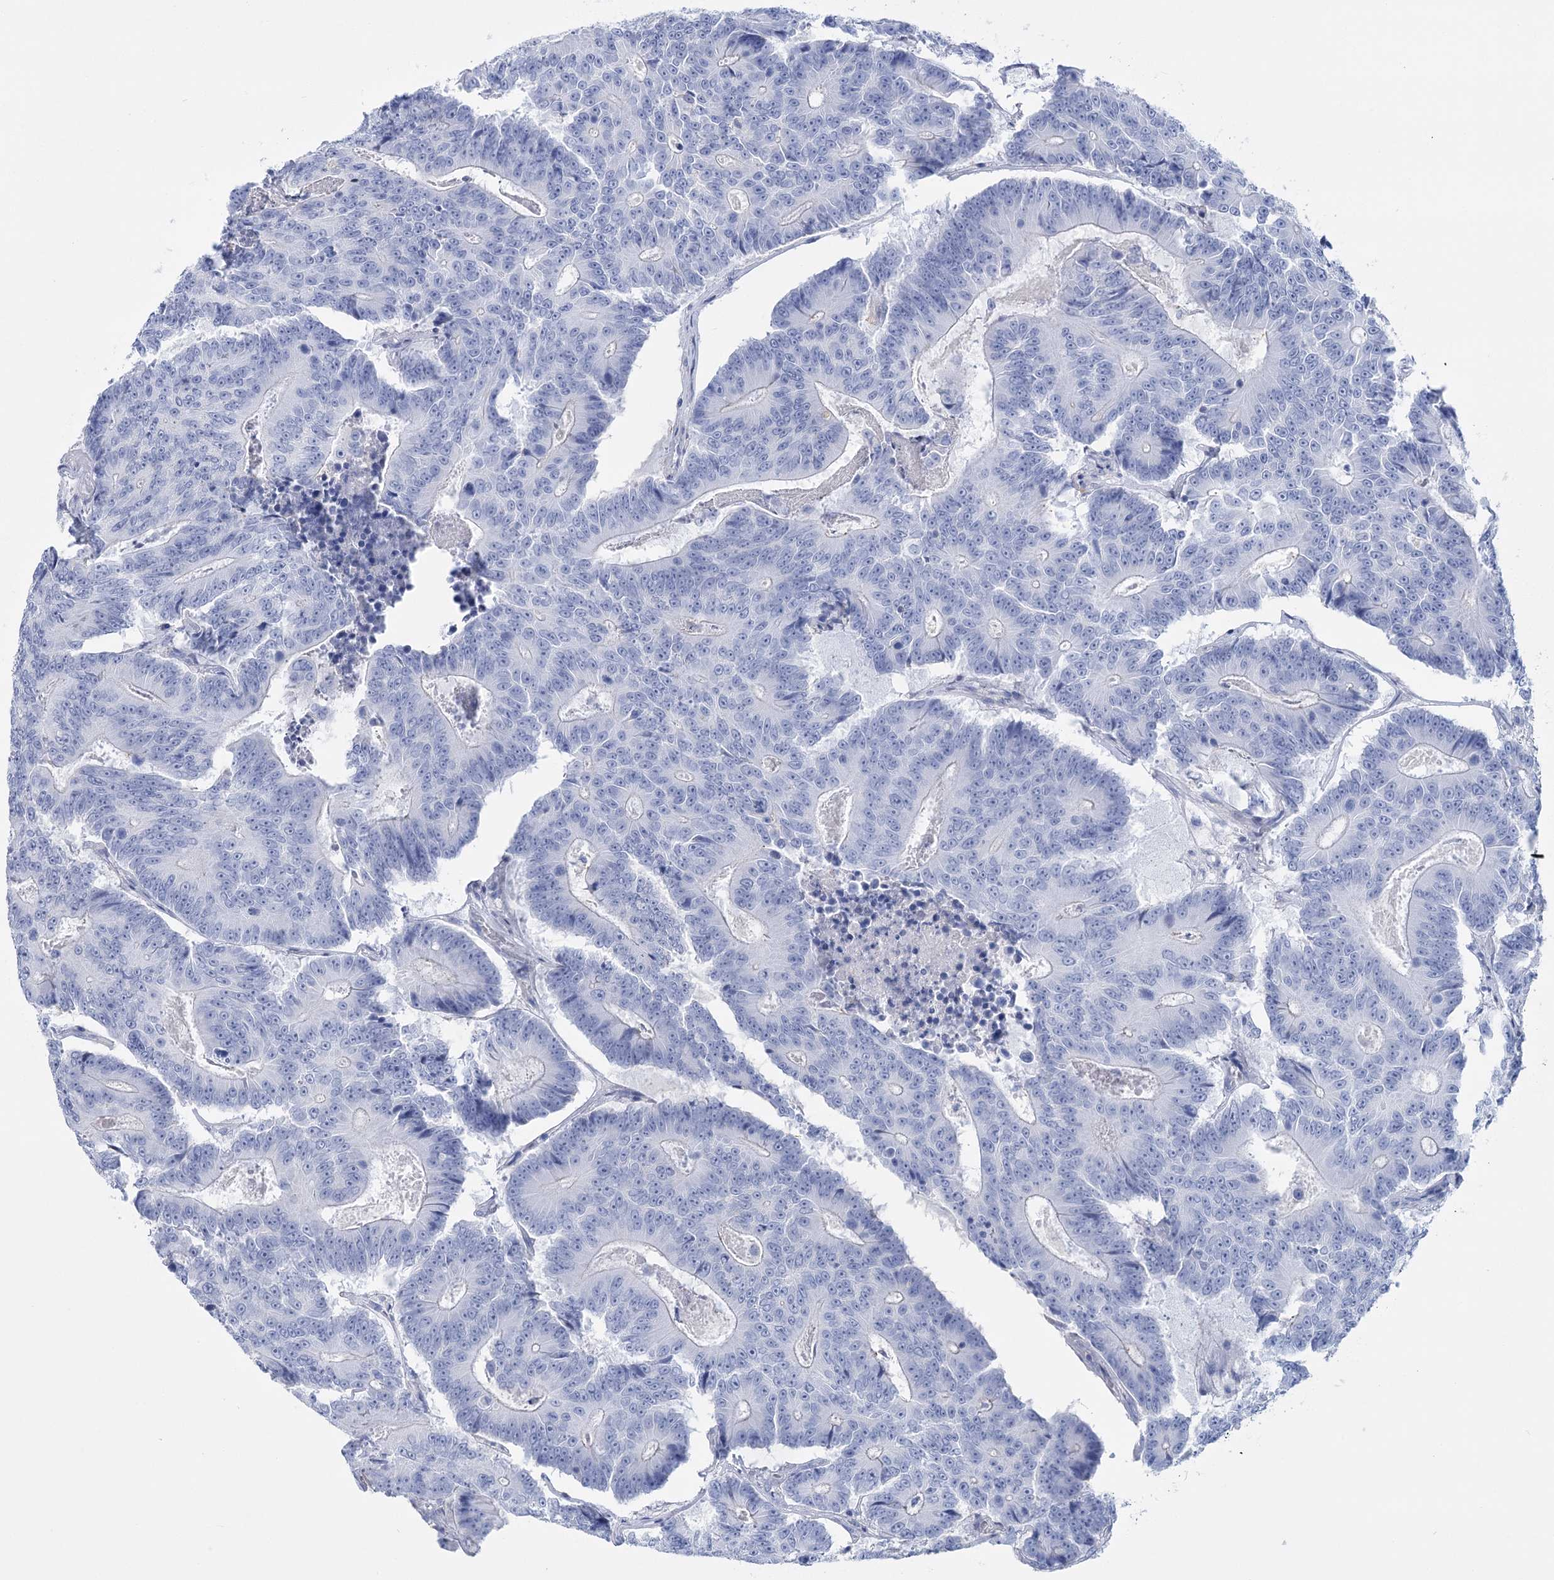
{"staining": {"intensity": "negative", "quantity": "none", "location": "none"}, "tissue": "colorectal cancer", "cell_type": "Tumor cells", "image_type": "cancer", "snomed": [{"axis": "morphology", "description": "Adenocarcinoma, NOS"}, {"axis": "topography", "description": "Colon"}], "caption": "Adenocarcinoma (colorectal) was stained to show a protein in brown. There is no significant positivity in tumor cells. The staining is performed using DAB (3,3'-diaminobenzidine) brown chromogen with nuclei counter-stained in using hematoxylin.", "gene": "PCDHA1", "patient": {"sex": "male", "age": 83}}